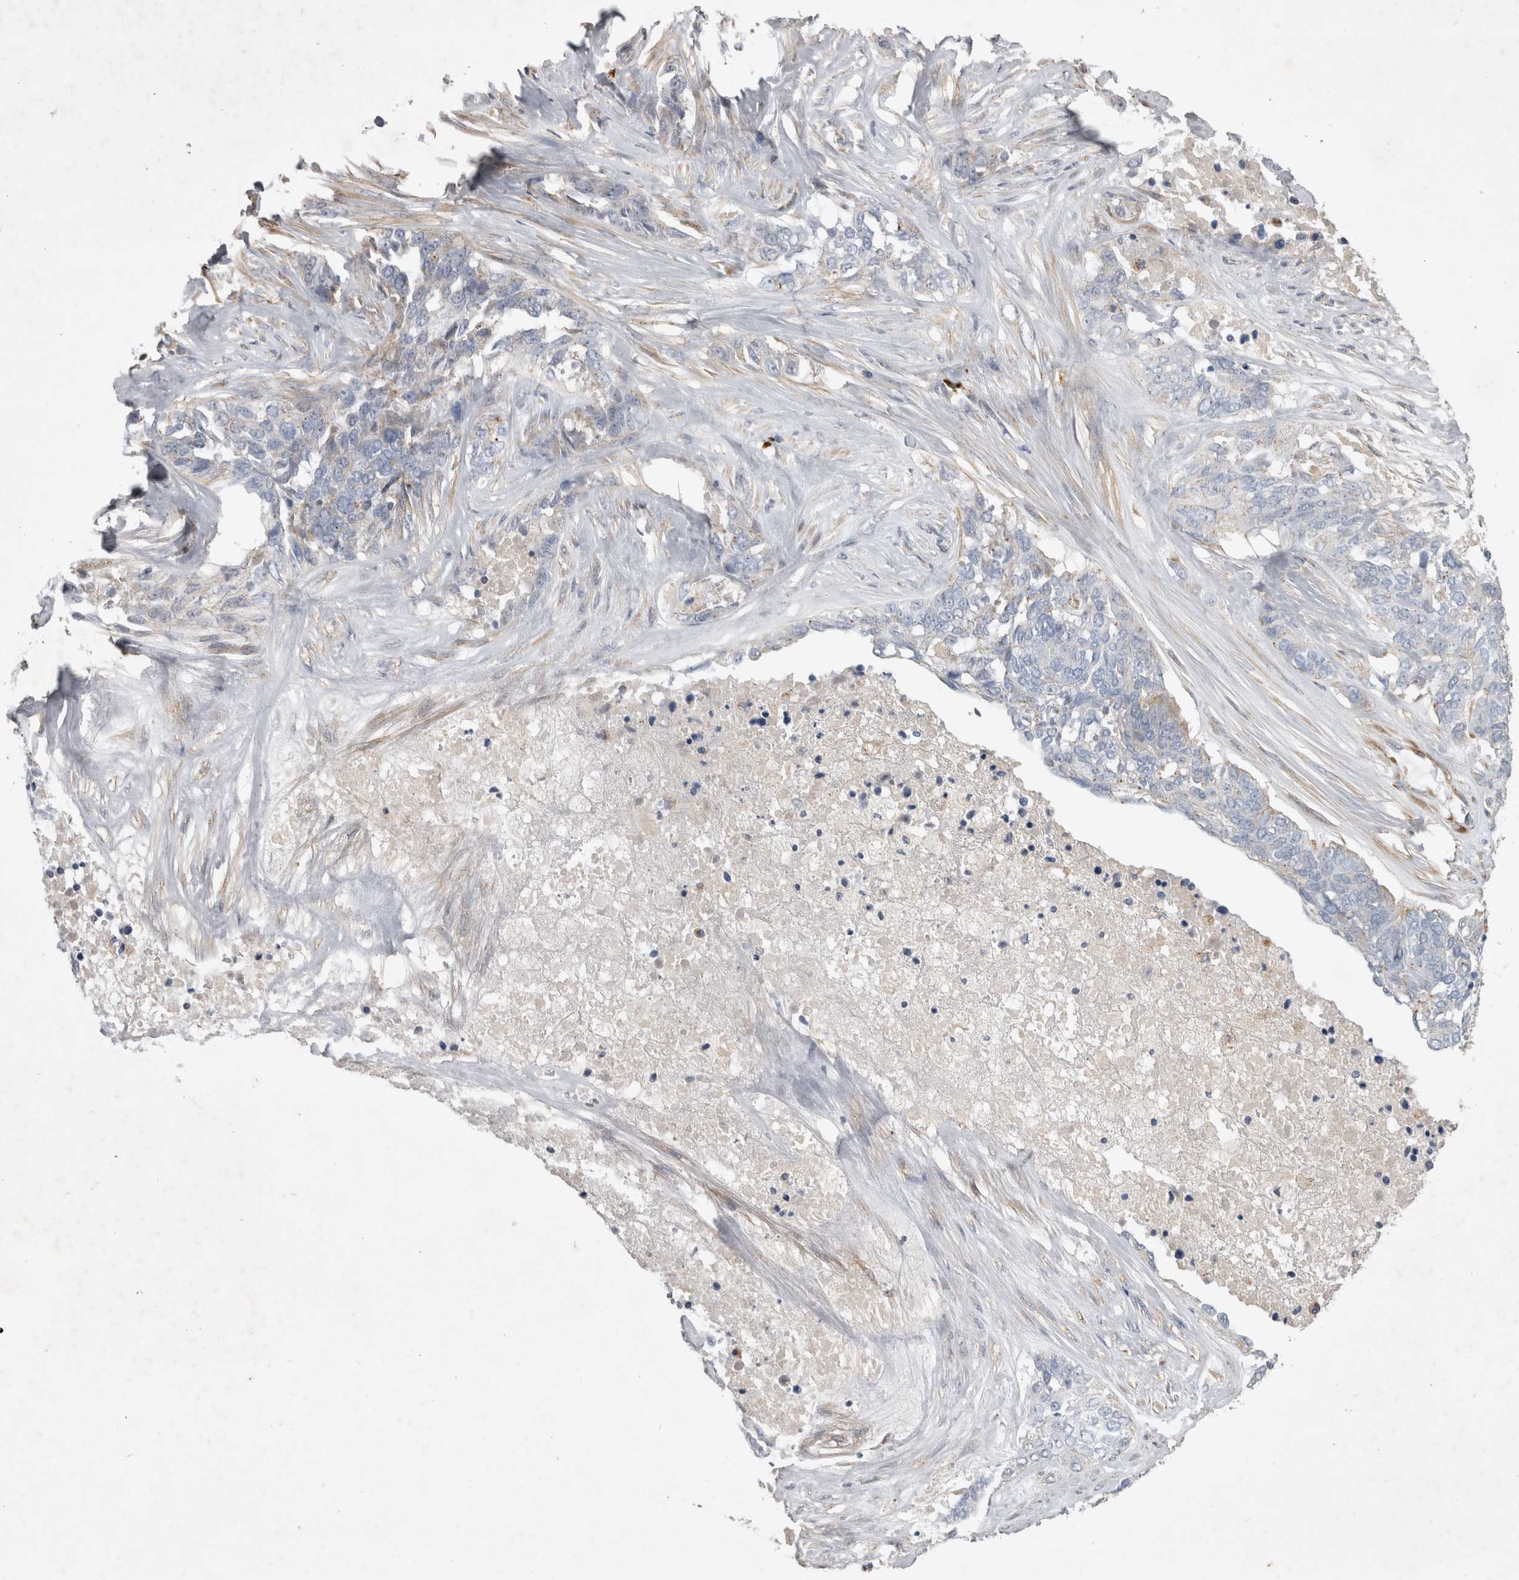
{"staining": {"intensity": "negative", "quantity": "none", "location": "none"}, "tissue": "ovarian cancer", "cell_type": "Tumor cells", "image_type": "cancer", "snomed": [{"axis": "morphology", "description": "Cystadenocarcinoma, serous, NOS"}, {"axis": "topography", "description": "Ovary"}], "caption": "Micrograph shows no significant protein expression in tumor cells of serous cystadenocarcinoma (ovarian).", "gene": "STRADB", "patient": {"sex": "female", "age": 44}}